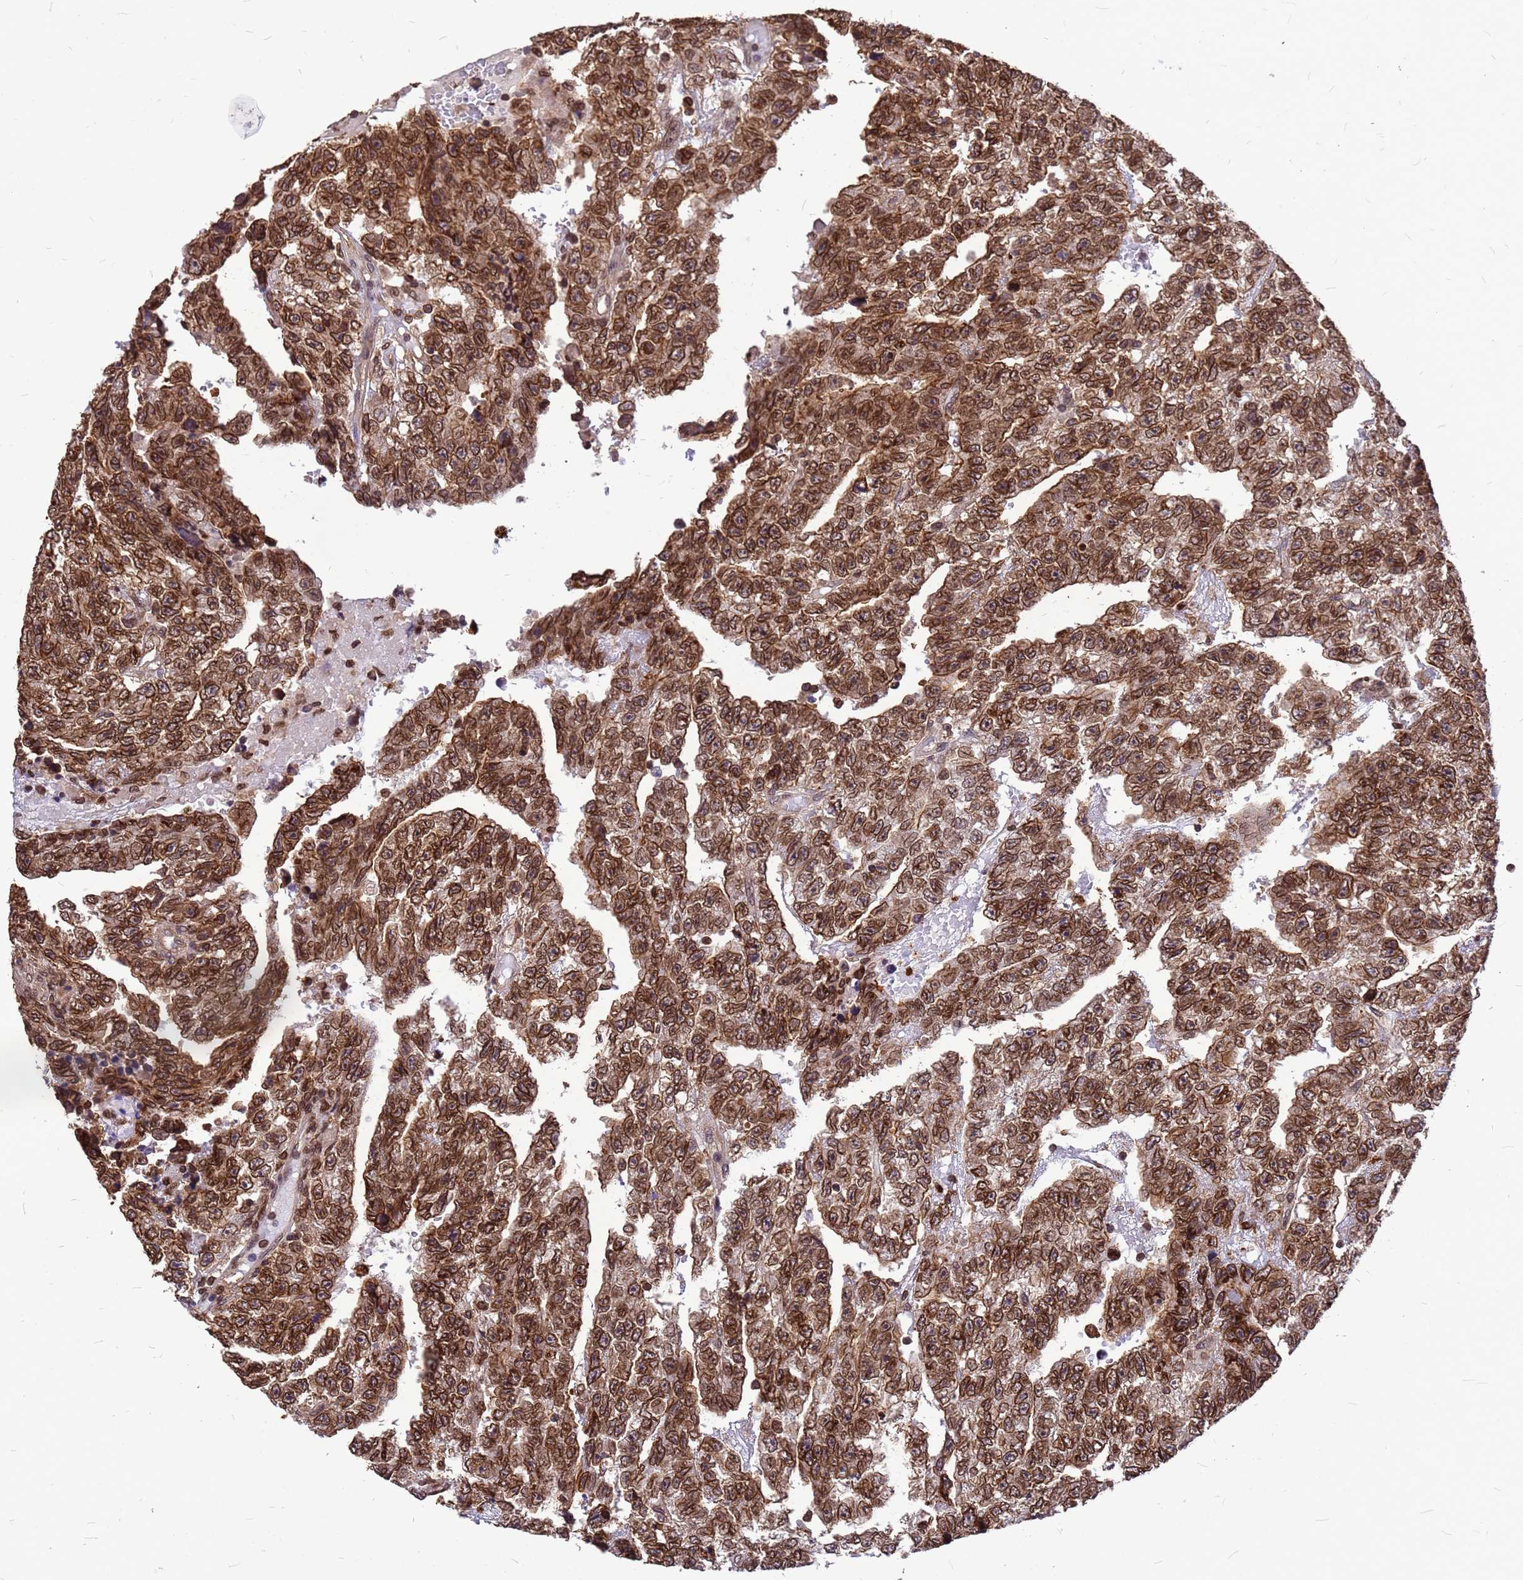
{"staining": {"intensity": "strong", "quantity": ">75%", "location": "cytoplasmic/membranous,nuclear"}, "tissue": "testis cancer", "cell_type": "Tumor cells", "image_type": "cancer", "snomed": [{"axis": "morphology", "description": "Carcinoma, Embryonal, NOS"}, {"axis": "topography", "description": "Testis"}], "caption": "Immunohistochemistry staining of testis cancer (embryonal carcinoma), which demonstrates high levels of strong cytoplasmic/membranous and nuclear positivity in about >75% of tumor cells indicating strong cytoplasmic/membranous and nuclear protein staining. The staining was performed using DAB (3,3'-diaminobenzidine) (brown) for protein detection and nuclei were counterstained in hematoxylin (blue).", "gene": "C1orf35", "patient": {"sex": "male", "age": 25}}